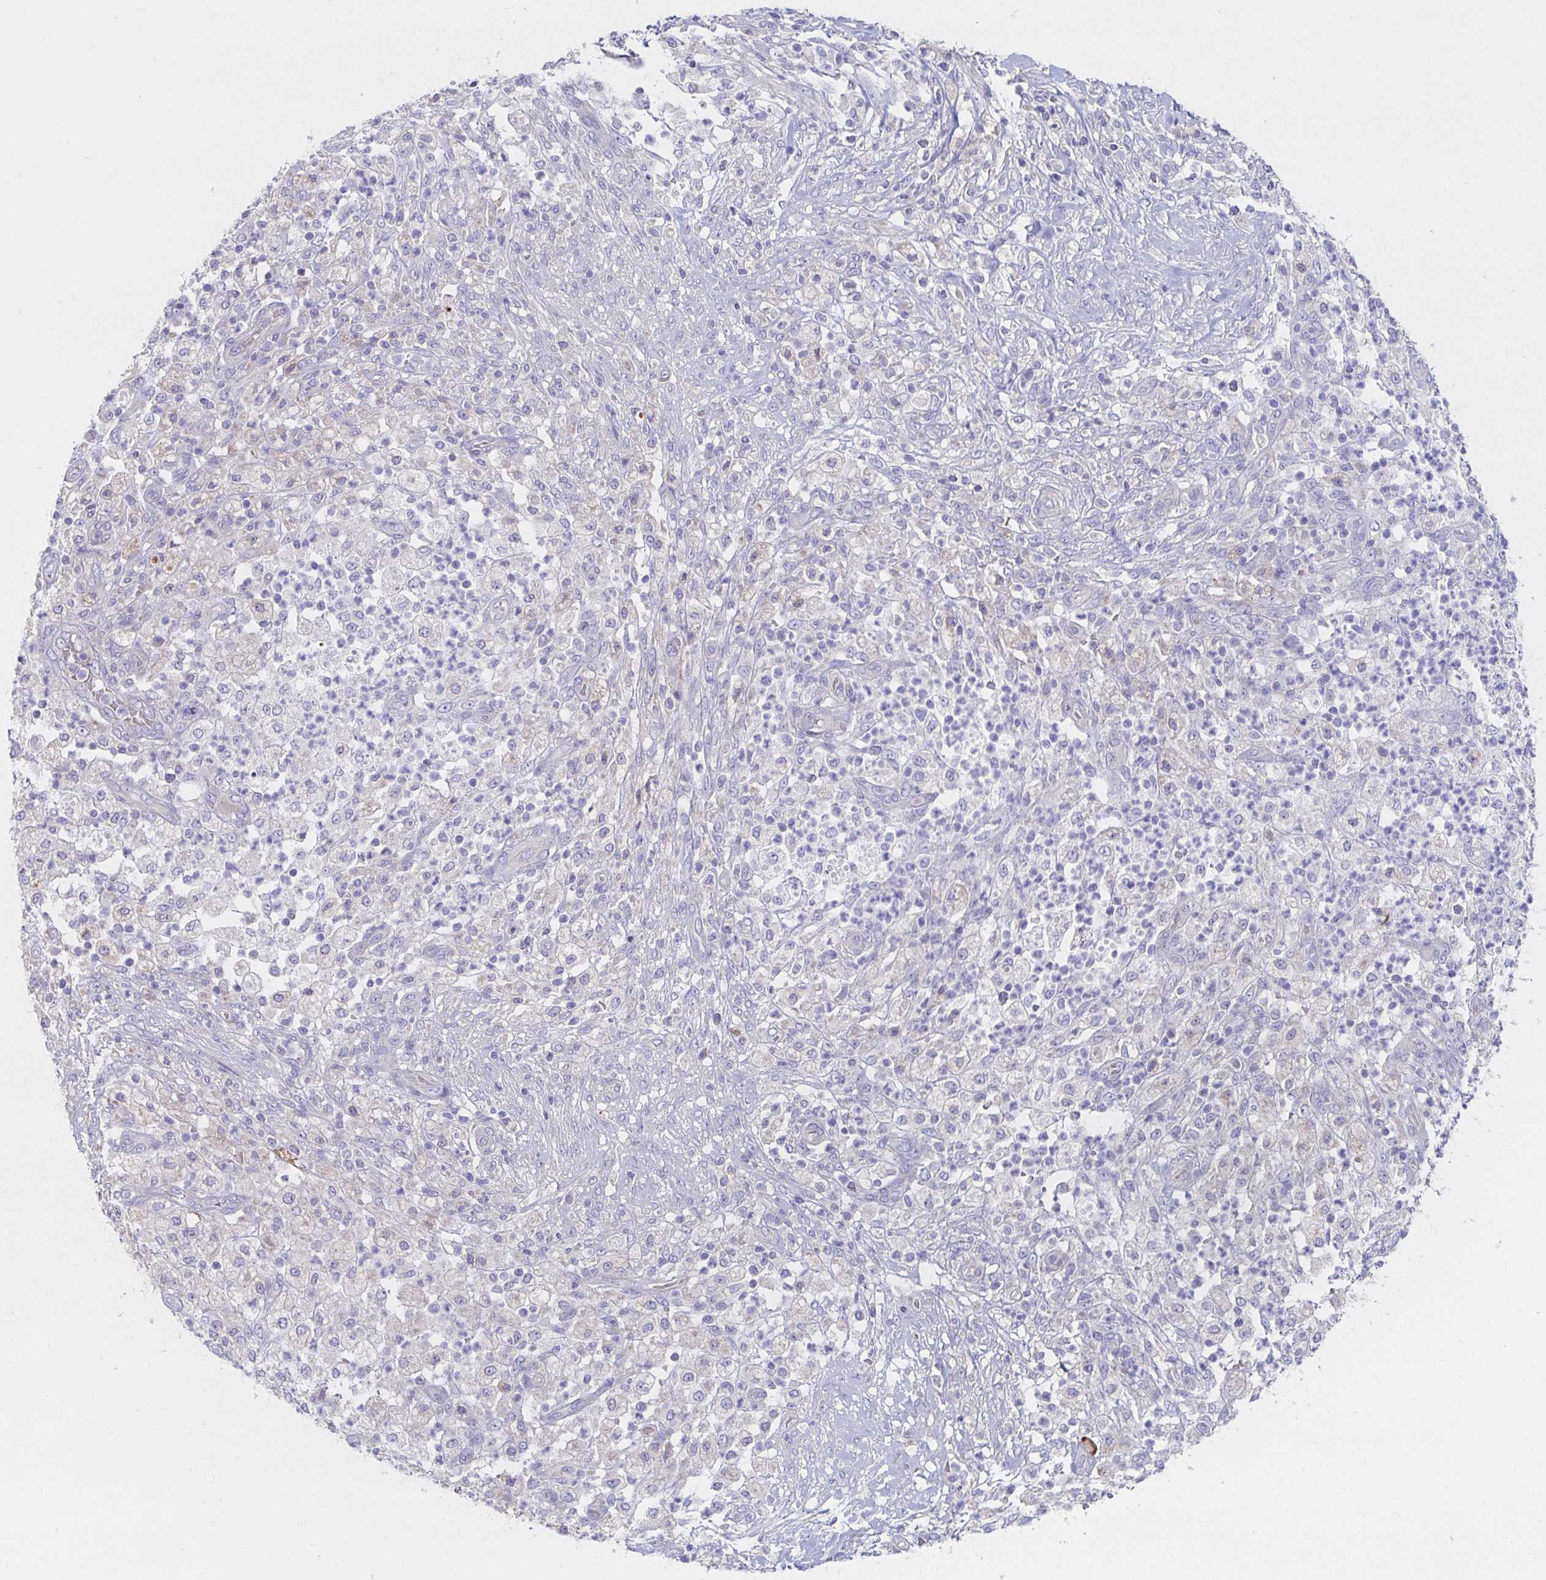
{"staining": {"intensity": "negative", "quantity": "none", "location": "none"}, "tissue": "pancreatic cancer", "cell_type": "Tumor cells", "image_type": "cancer", "snomed": [{"axis": "morphology", "description": "Adenocarcinoma, NOS"}, {"axis": "topography", "description": "Pancreas"}], "caption": "This is an immunohistochemistry image of pancreatic cancer (adenocarcinoma). There is no staining in tumor cells.", "gene": "ZNF561", "patient": {"sex": "female", "age": 72}}